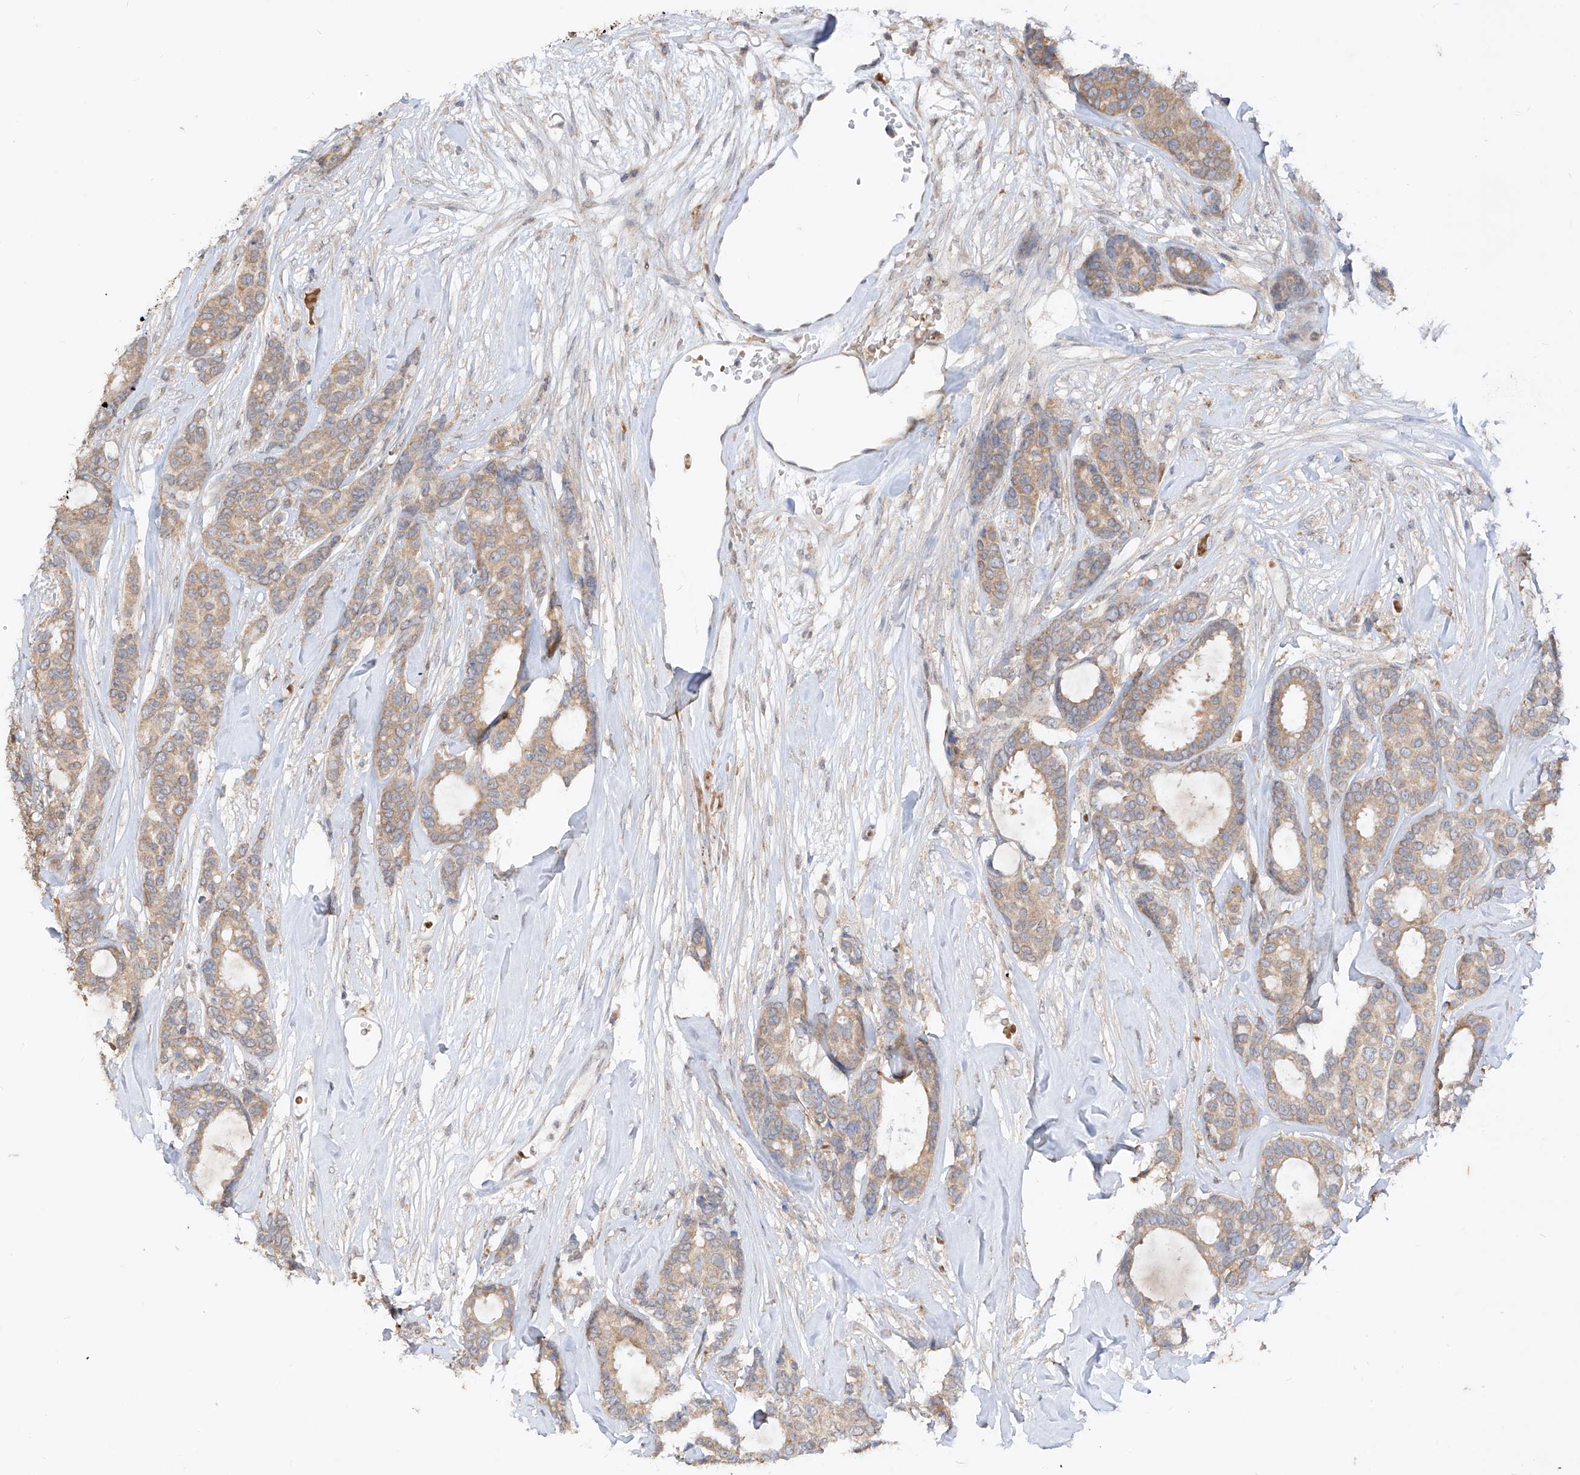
{"staining": {"intensity": "moderate", "quantity": ">75%", "location": "cytoplasmic/membranous"}, "tissue": "breast cancer", "cell_type": "Tumor cells", "image_type": "cancer", "snomed": [{"axis": "morphology", "description": "Duct carcinoma"}, {"axis": "topography", "description": "Breast"}], "caption": "An immunohistochemistry micrograph of tumor tissue is shown. Protein staining in brown labels moderate cytoplasmic/membranous positivity in breast cancer (infiltrating ductal carcinoma) within tumor cells.", "gene": "MTUS2", "patient": {"sex": "female", "age": 87}}